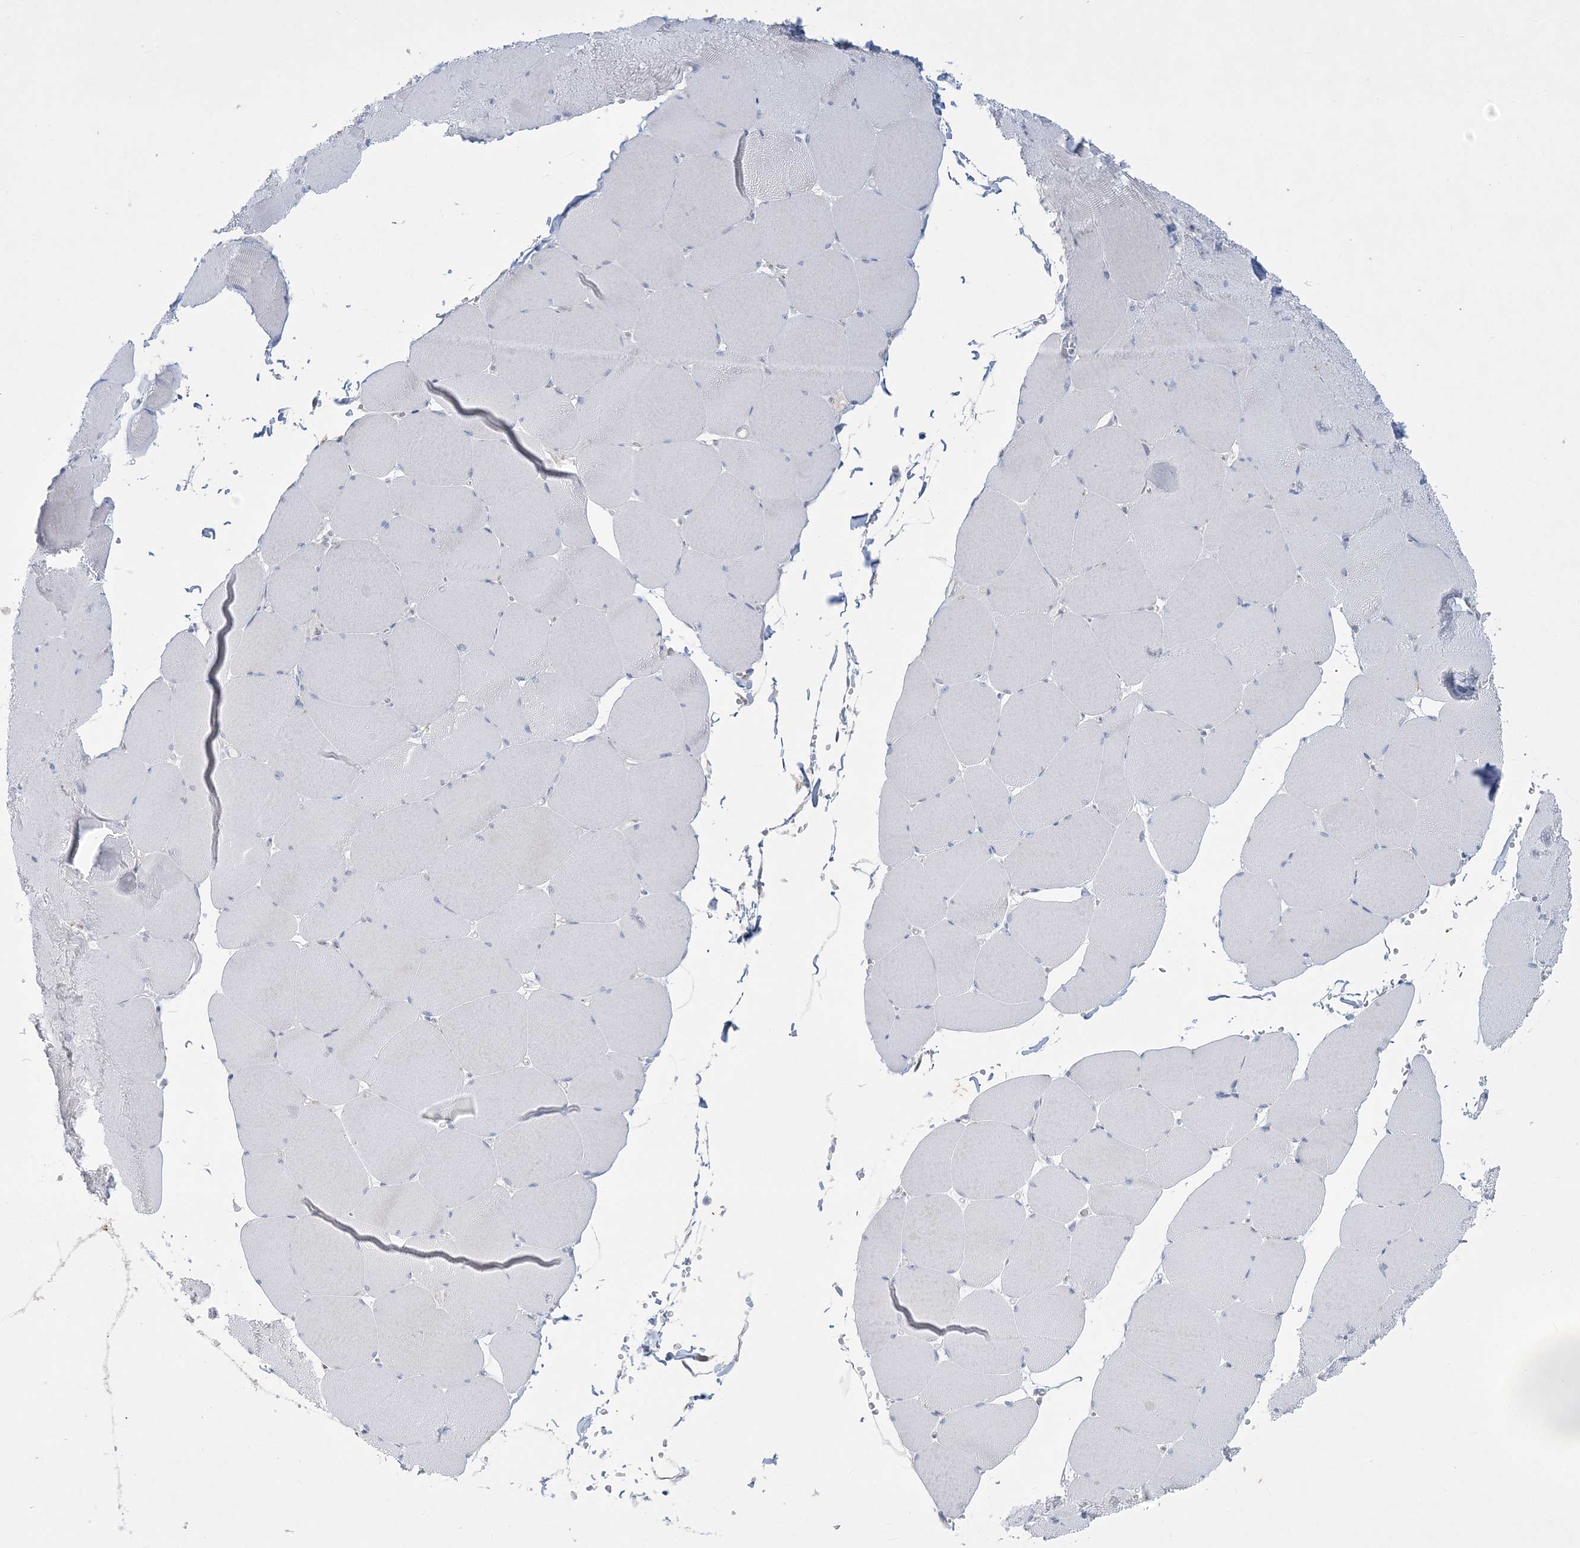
{"staining": {"intensity": "negative", "quantity": "none", "location": "none"}, "tissue": "skeletal muscle", "cell_type": "Myocytes", "image_type": "normal", "snomed": [{"axis": "morphology", "description": "Normal tissue, NOS"}, {"axis": "topography", "description": "Skeletal muscle"}, {"axis": "topography", "description": "Head-Neck"}], "caption": "A high-resolution micrograph shows immunohistochemistry staining of unremarkable skeletal muscle, which displays no significant staining in myocytes.", "gene": "TBC1D7", "patient": {"sex": "male", "age": 66}}